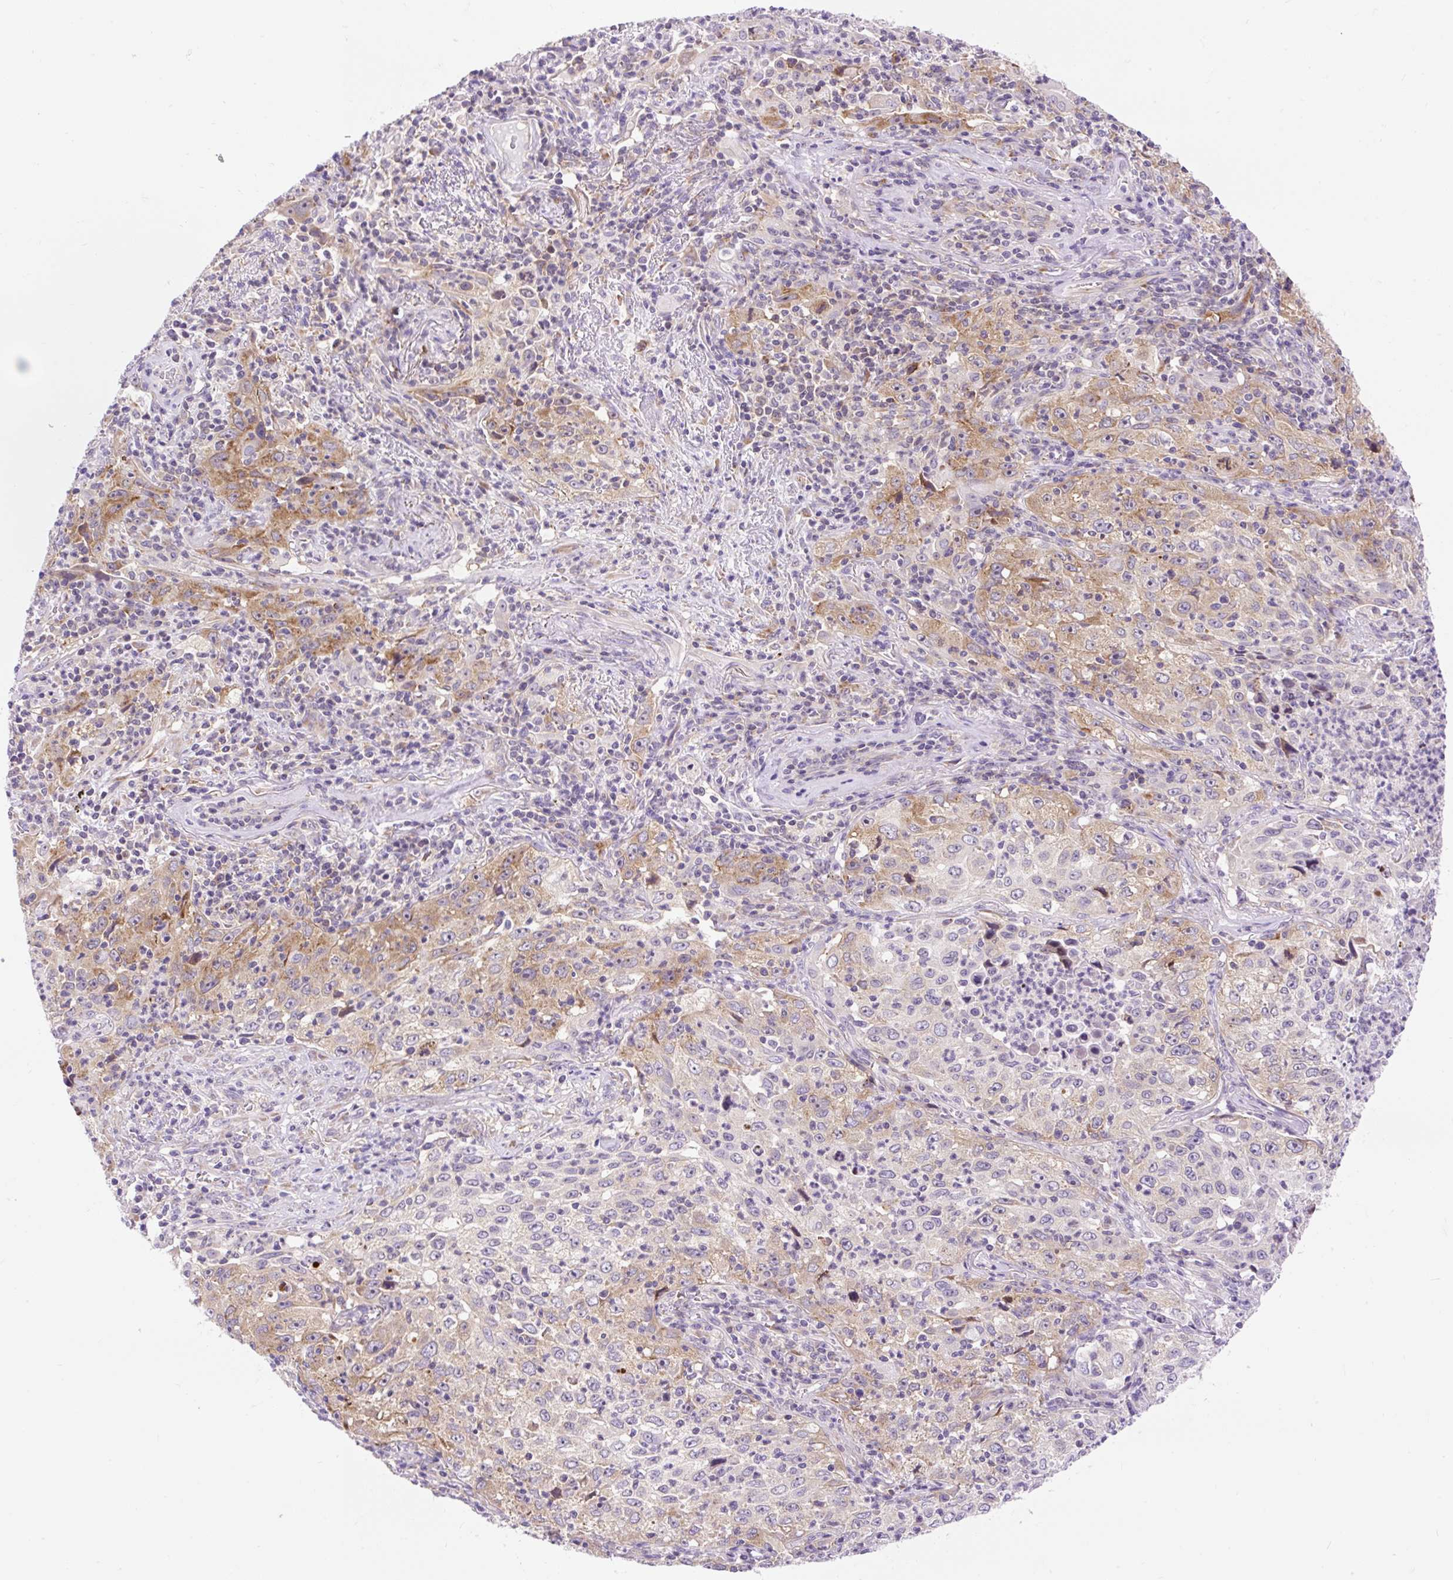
{"staining": {"intensity": "moderate", "quantity": "25%-75%", "location": "cytoplasmic/membranous"}, "tissue": "lung cancer", "cell_type": "Tumor cells", "image_type": "cancer", "snomed": [{"axis": "morphology", "description": "Squamous cell carcinoma, NOS"}, {"axis": "topography", "description": "Lung"}], "caption": "DAB (3,3'-diaminobenzidine) immunohistochemical staining of squamous cell carcinoma (lung) shows moderate cytoplasmic/membranous protein positivity in about 25%-75% of tumor cells. Using DAB (brown) and hematoxylin (blue) stains, captured at high magnification using brightfield microscopy.", "gene": "GPR45", "patient": {"sex": "male", "age": 71}}